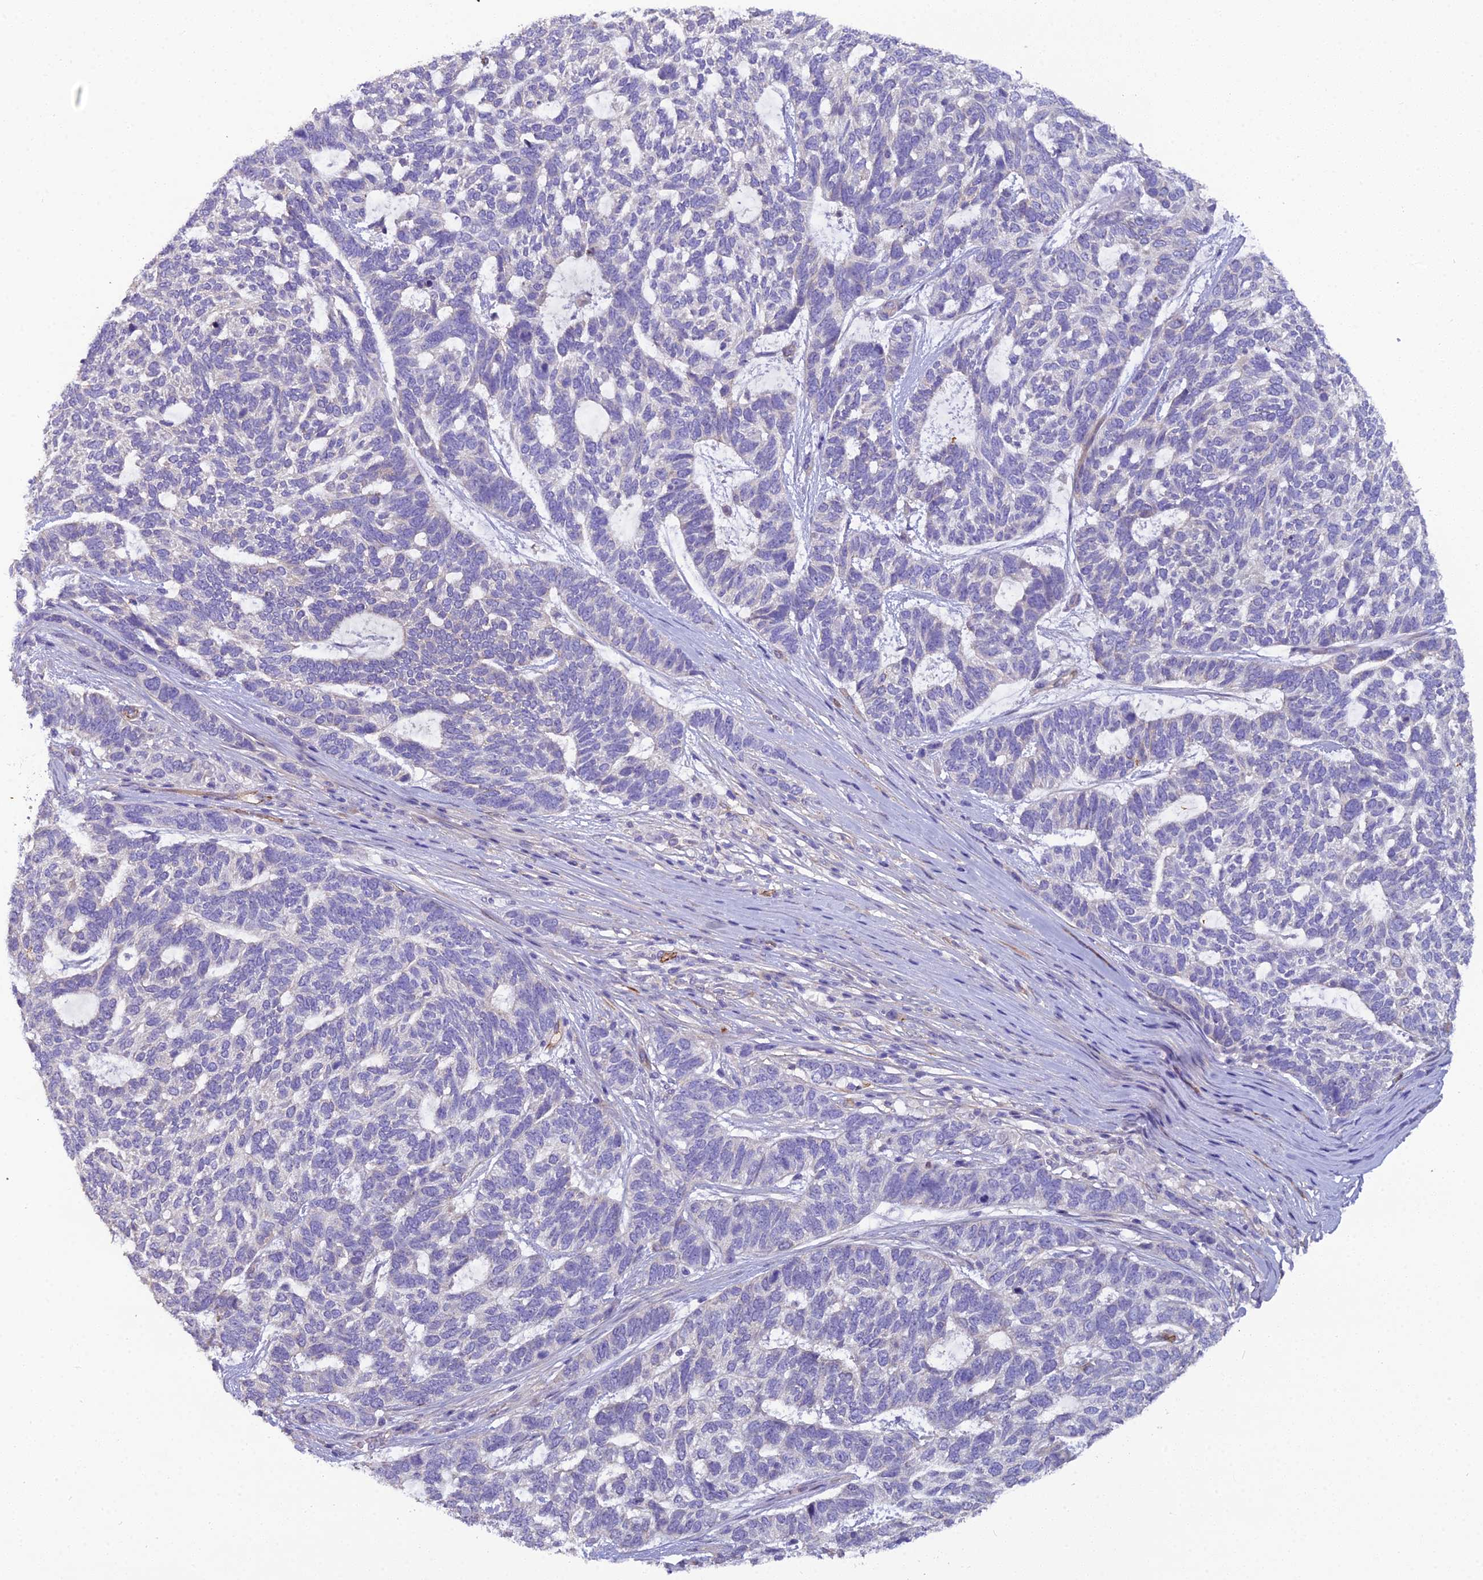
{"staining": {"intensity": "negative", "quantity": "none", "location": "none"}, "tissue": "skin cancer", "cell_type": "Tumor cells", "image_type": "cancer", "snomed": [{"axis": "morphology", "description": "Basal cell carcinoma"}, {"axis": "topography", "description": "Skin"}], "caption": "An immunohistochemistry (IHC) image of skin basal cell carcinoma is shown. There is no staining in tumor cells of skin basal cell carcinoma. Nuclei are stained in blue.", "gene": "CFAP47", "patient": {"sex": "female", "age": 65}}